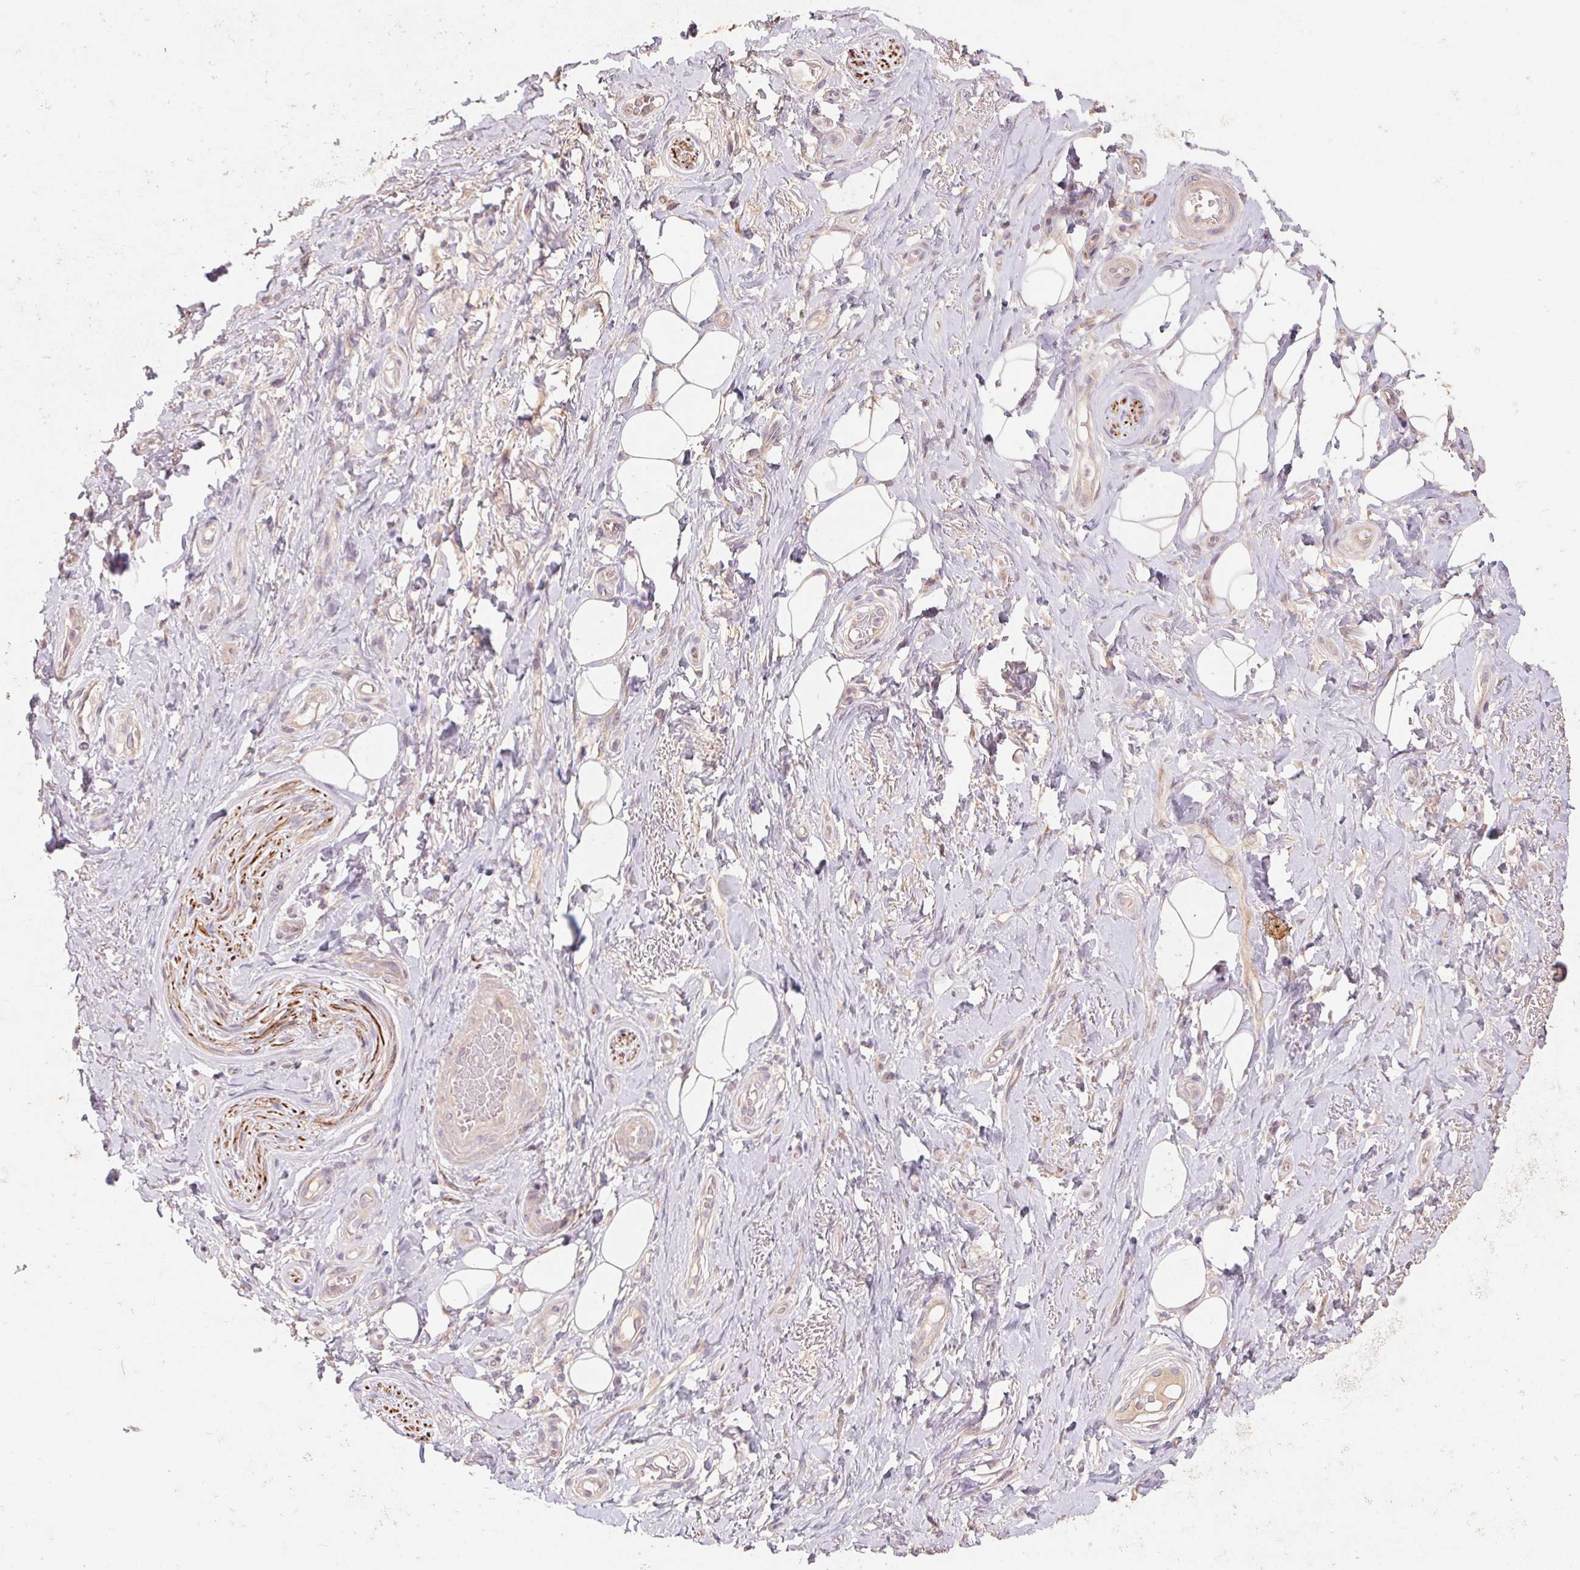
{"staining": {"intensity": "negative", "quantity": "none", "location": "none"}, "tissue": "adipose tissue", "cell_type": "Adipocytes", "image_type": "normal", "snomed": [{"axis": "morphology", "description": "Normal tissue, NOS"}, {"axis": "topography", "description": "Anal"}, {"axis": "topography", "description": "Peripheral nerve tissue"}], "caption": "The immunohistochemistry photomicrograph has no significant positivity in adipocytes of adipose tissue.", "gene": "GRM2", "patient": {"sex": "male", "age": 53}}